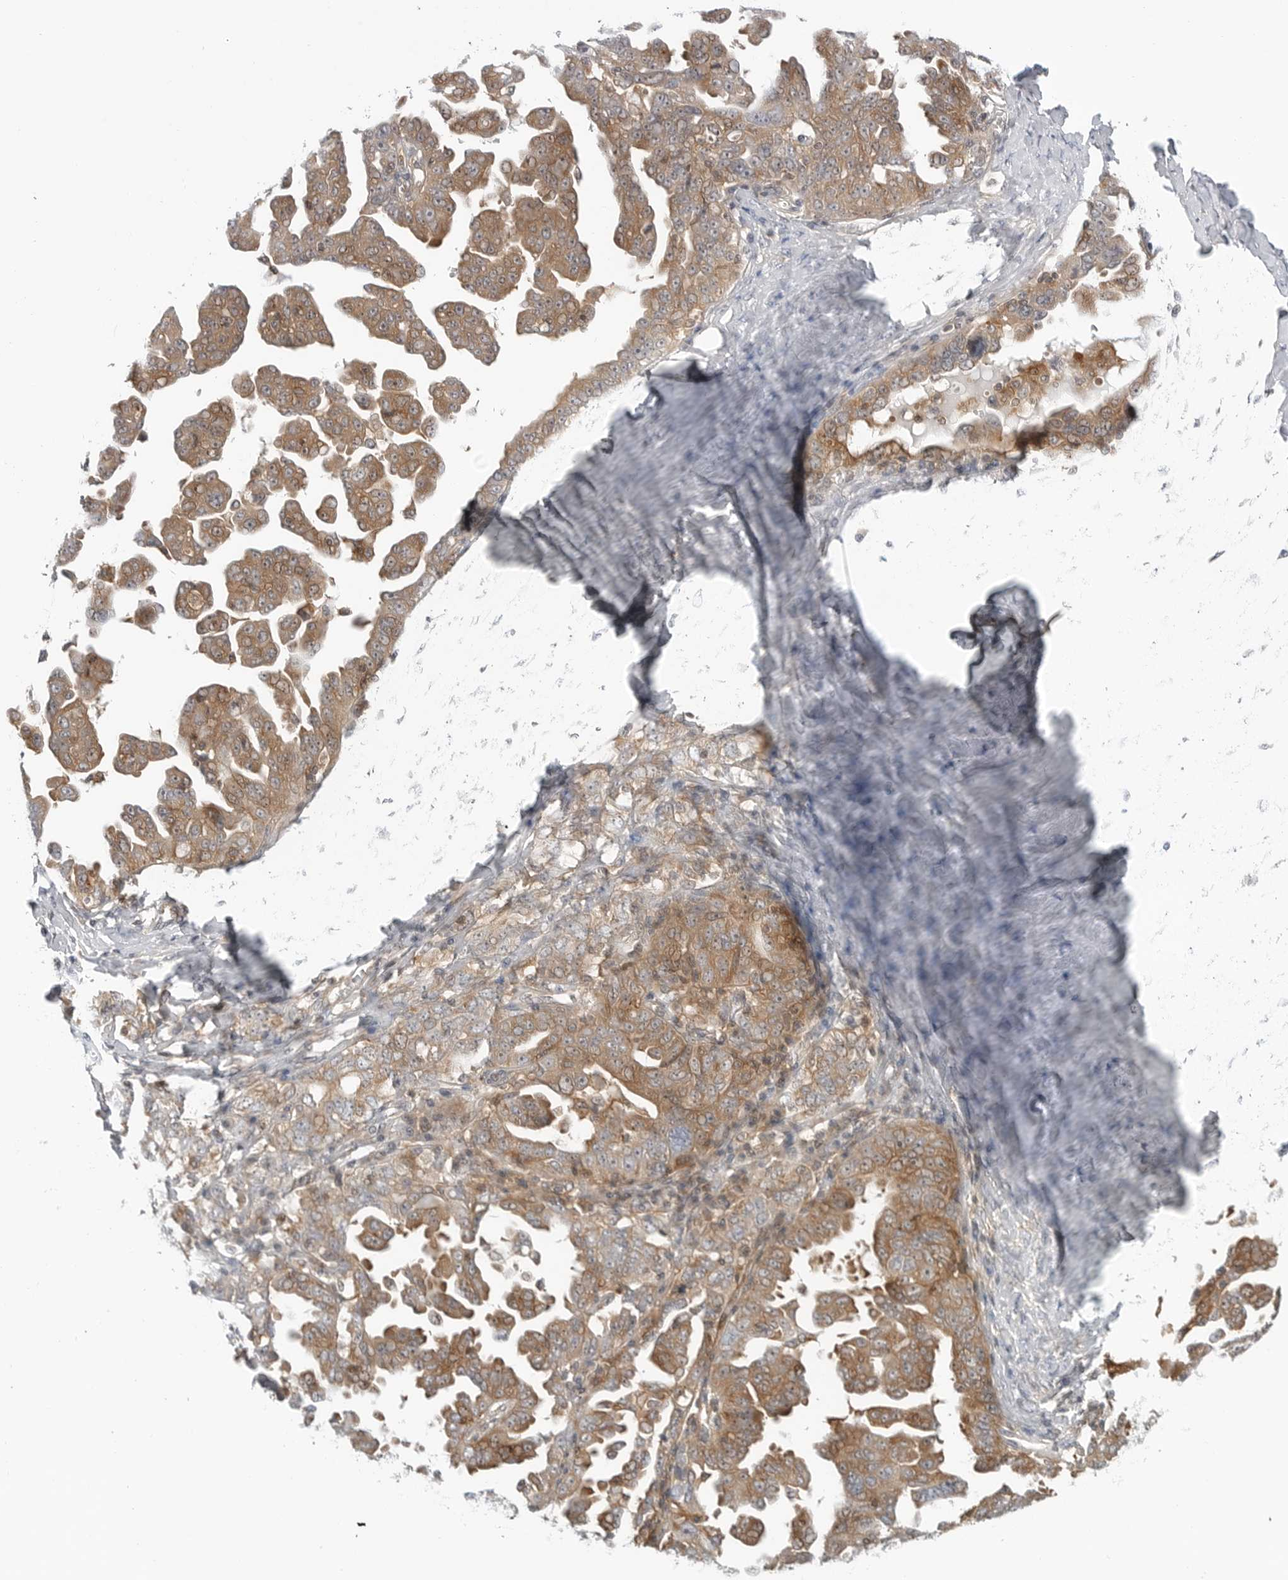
{"staining": {"intensity": "moderate", "quantity": ">75%", "location": "cytoplasmic/membranous"}, "tissue": "ovarian cancer", "cell_type": "Tumor cells", "image_type": "cancer", "snomed": [{"axis": "morphology", "description": "Carcinoma, endometroid"}, {"axis": "topography", "description": "Ovary"}], "caption": "A photomicrograph of ovarian cancer (endometroid carcinoma) stained for a protein shows moderate cytoplasmic/membranous brown staining in tumor cells. (DAB (3,3'-diaminobenzidine) IHC with brightfield microscopy, high magnification).", "gene": "STXBP3", "patient": {"sex": "female", "age": 62}}